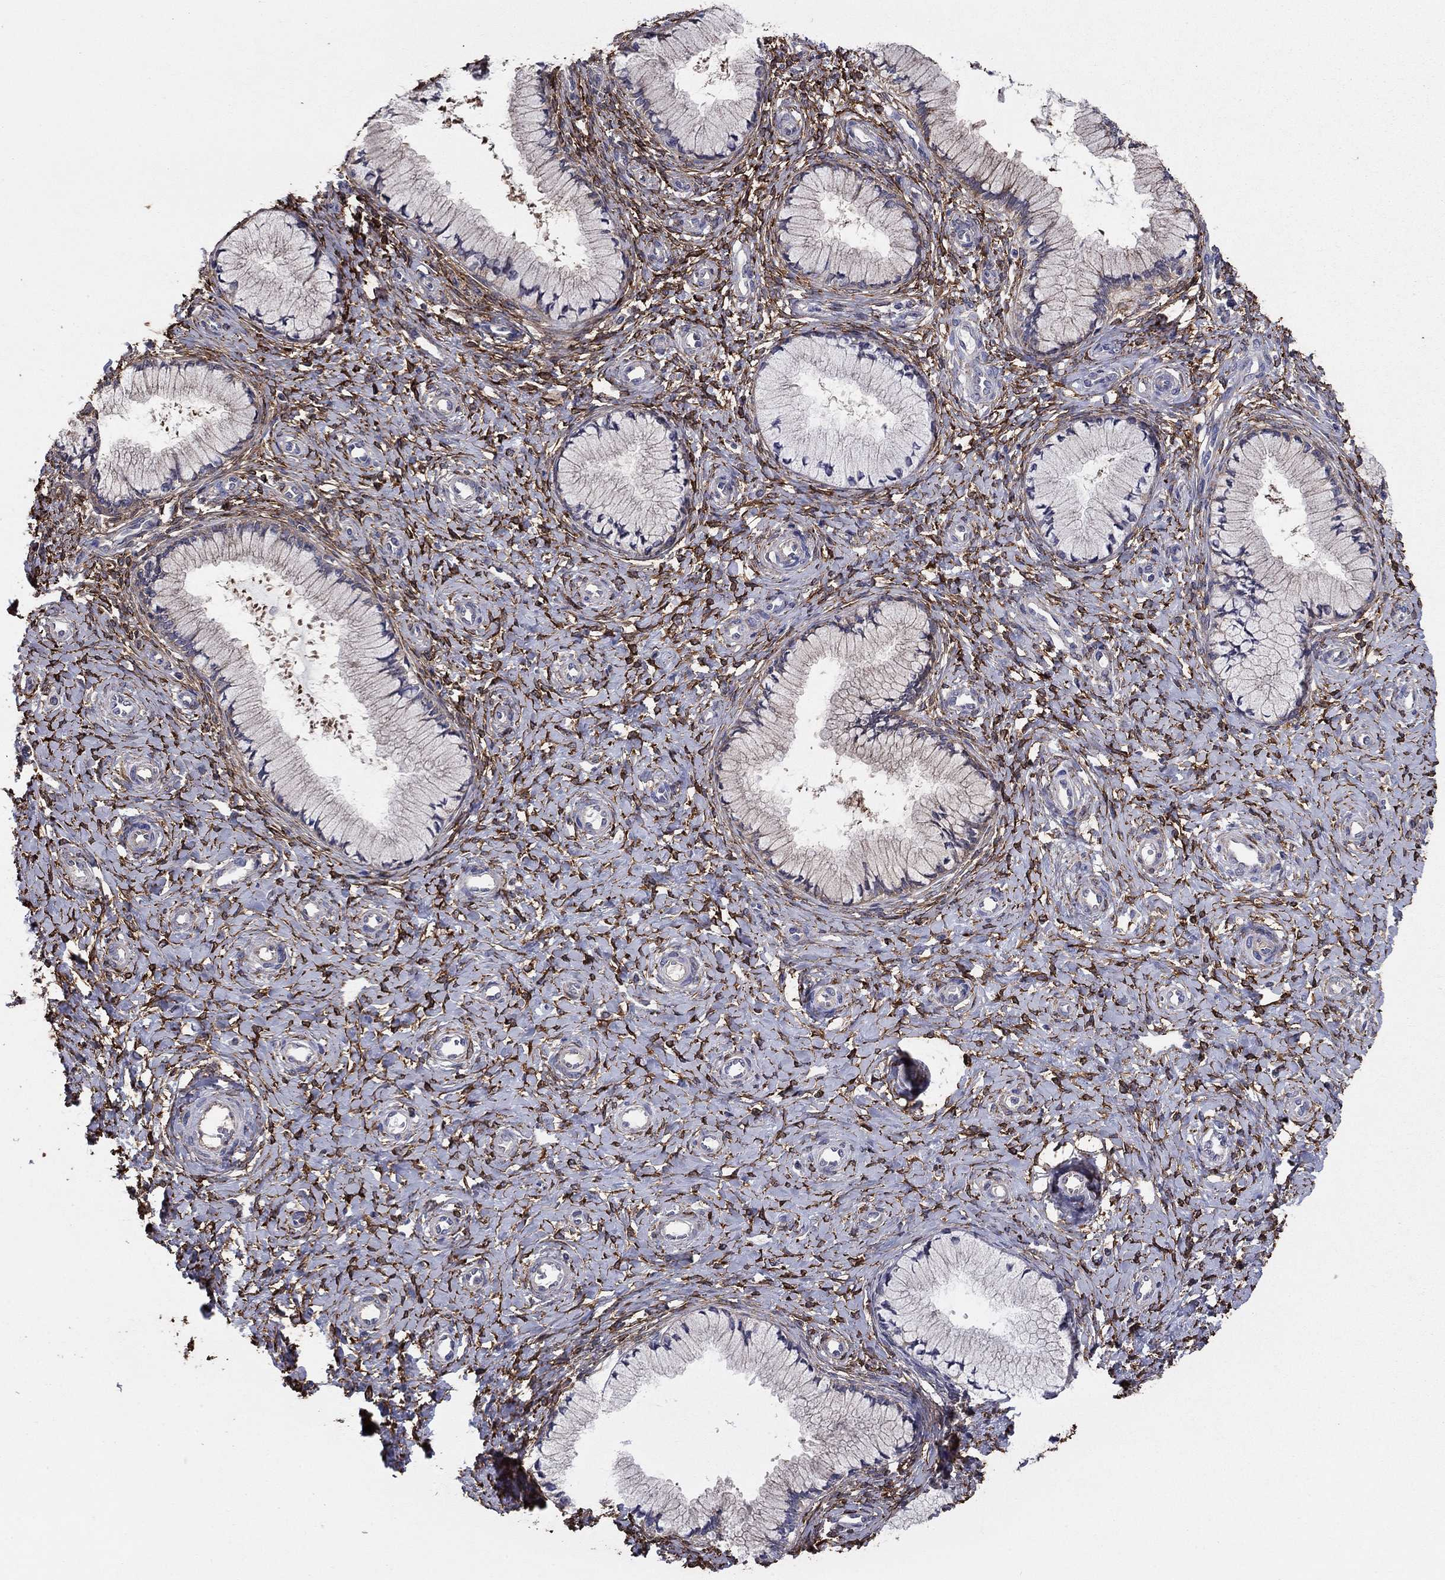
{"staining": {"intensity": "negative", "quantity": "none", "location": "none"}, "tissue": "cervix", "cell_type": "Glandular cells", "image_type": "normal", "snomed": [{"axis": "morphology", "description": "Normal tissue, NOS"}, {"axis": "topography", "description": "Cervix"}], "caption": "Immunohistochemistry histopathology image of normal cervix stained for a protein (brown), which exhibits no positivity in glandular cells. (DAB (3,3'-diaminobenzidine) immunohistochemistry visualized using brightfield microscopy, high magnification).", "gene": "EMP2", "patient": {"sex": "female", "age": 37}}